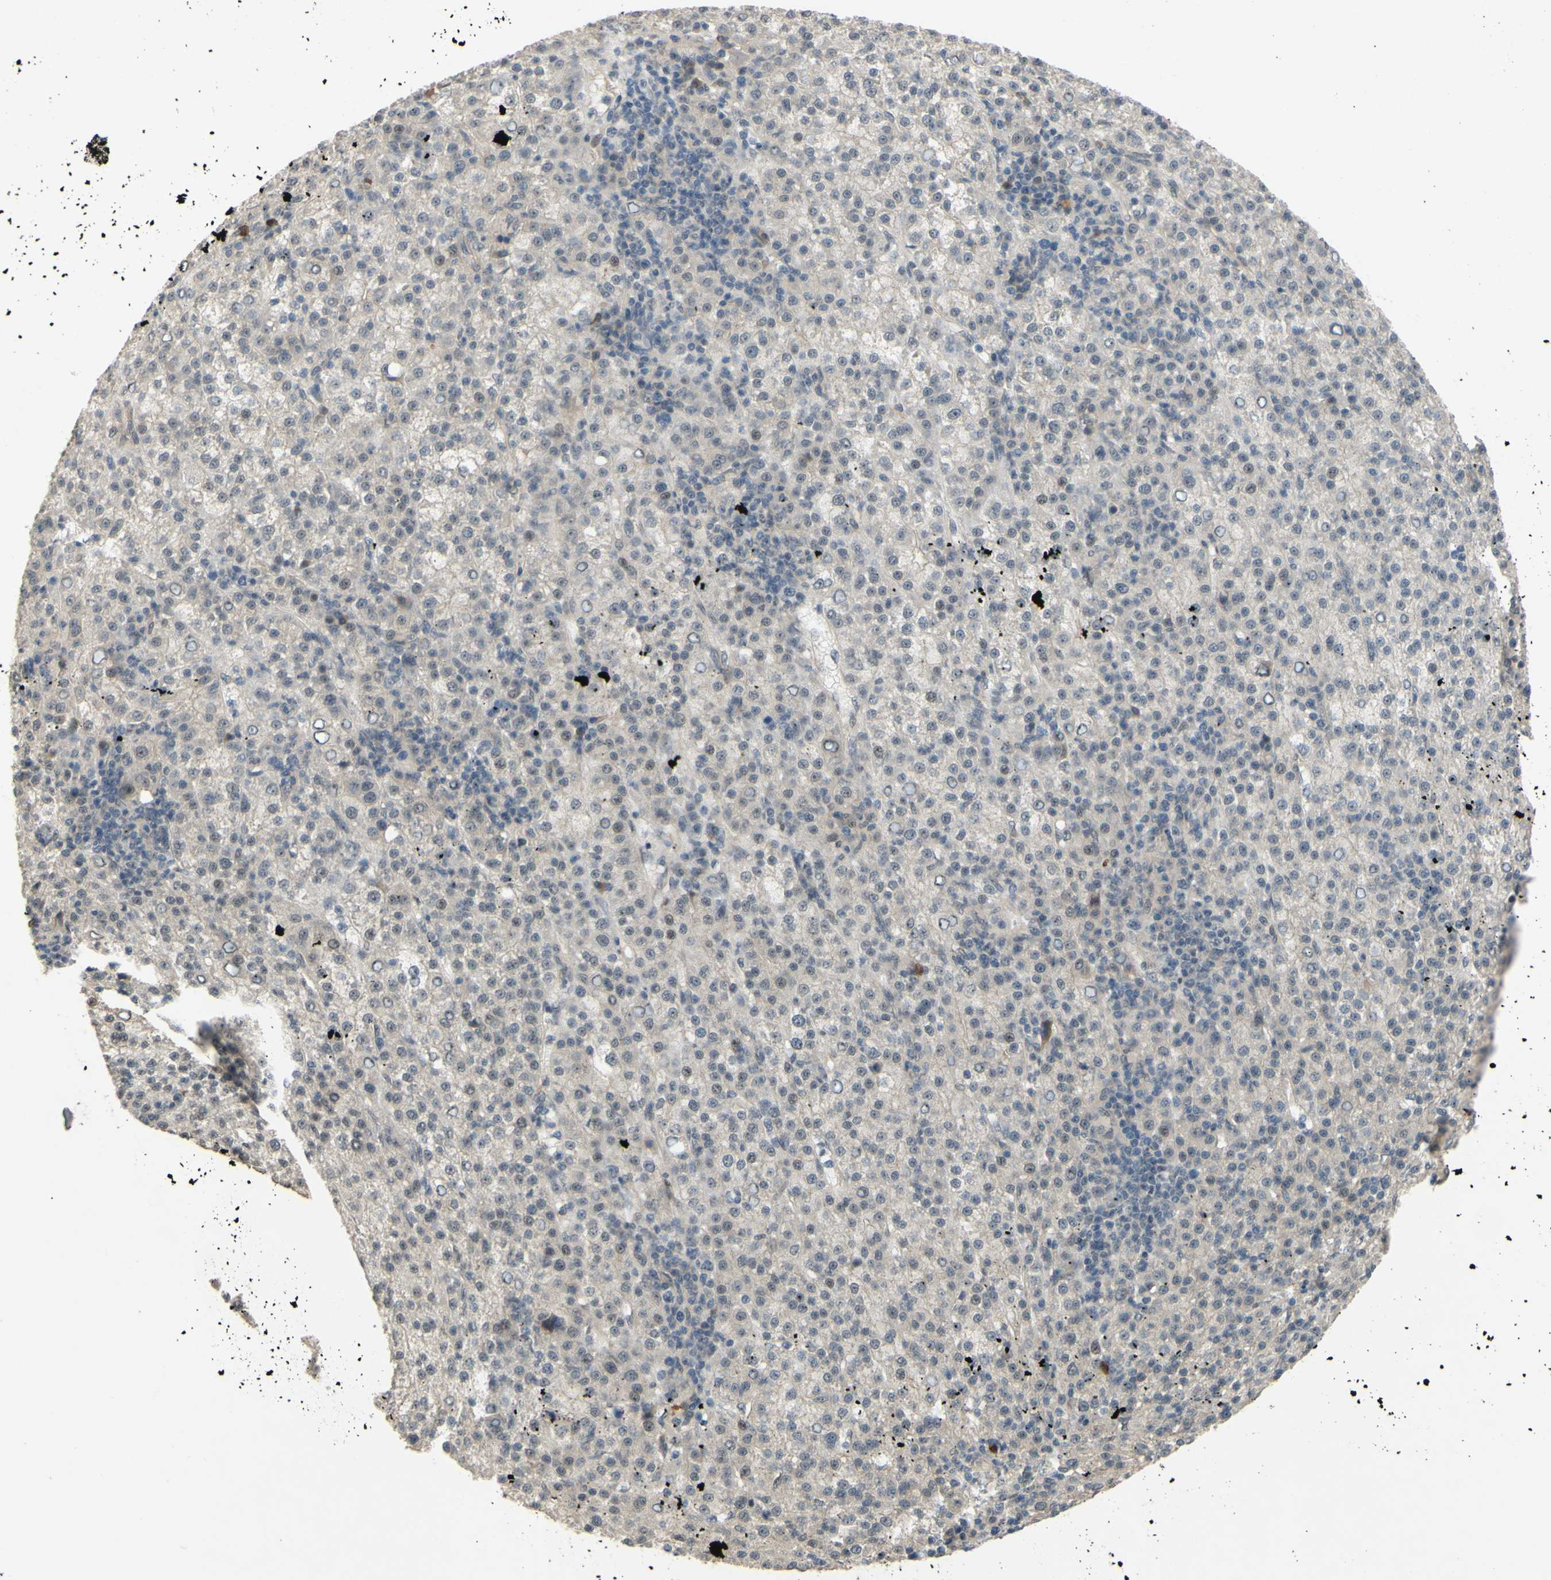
{"staining": {"intensity": "weak", "quantity": "<25%", "location": "nuclear"}, "tissue": "liver cancer", "cell_type": "Tumor cells", "image_type": "cancer", "snomed": [{"axis": "morphology", "description": "Carcinoma, Hepatocellular, NOS"}, {"axis": "topography", "description": "Liver"}], "caption": "This image is of liver cancer stained with immunohistochemistry (IHC) to label a protein in brown with the nuclei are counter-stained blue. There is no staining in tumor cells.", "gene": "ALK", "patient": {"sex": "female", "age": 58}}